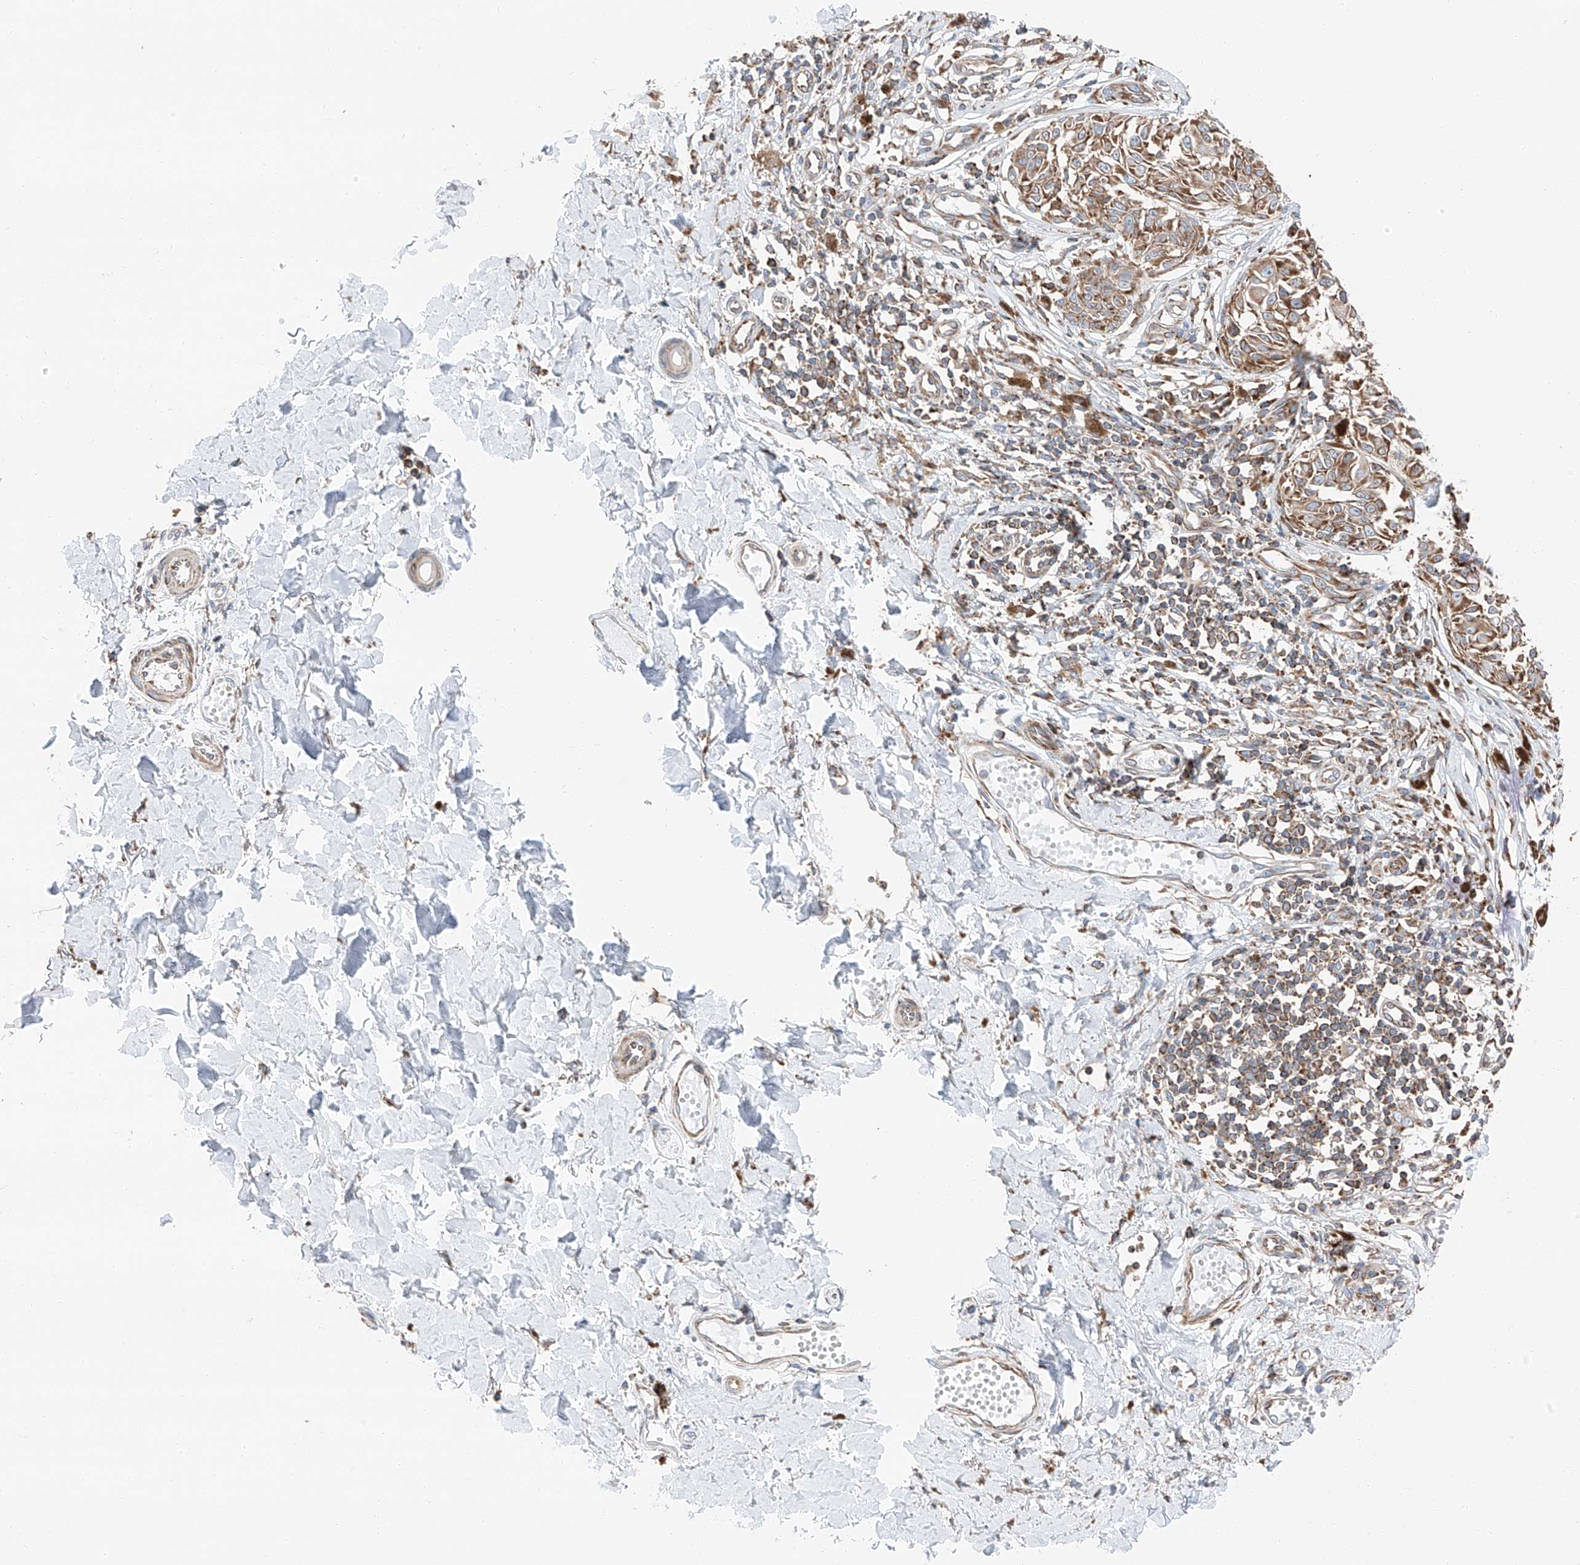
{"staining": {"intensity": "moderate", "quantity": ">75%", "location": "cytoplasmic/membranous"}, "tissue": "melanoma", "cell_type": "Tumor cells", "image_type": "cancer", "snomed": [{"axis": "morphology", "description": "Malignant melanoma, NOS"}, {"axis": "topography", "description": "Skin"}], "caption": "Moderate cytoplasmic/membranous staining for a protein is seen in approximately >75% of tumor cells of malignant melanoma using immunohistochemistry.", "gene": "ZC3H15", "patient": {"sex": "male", "age": 53}}